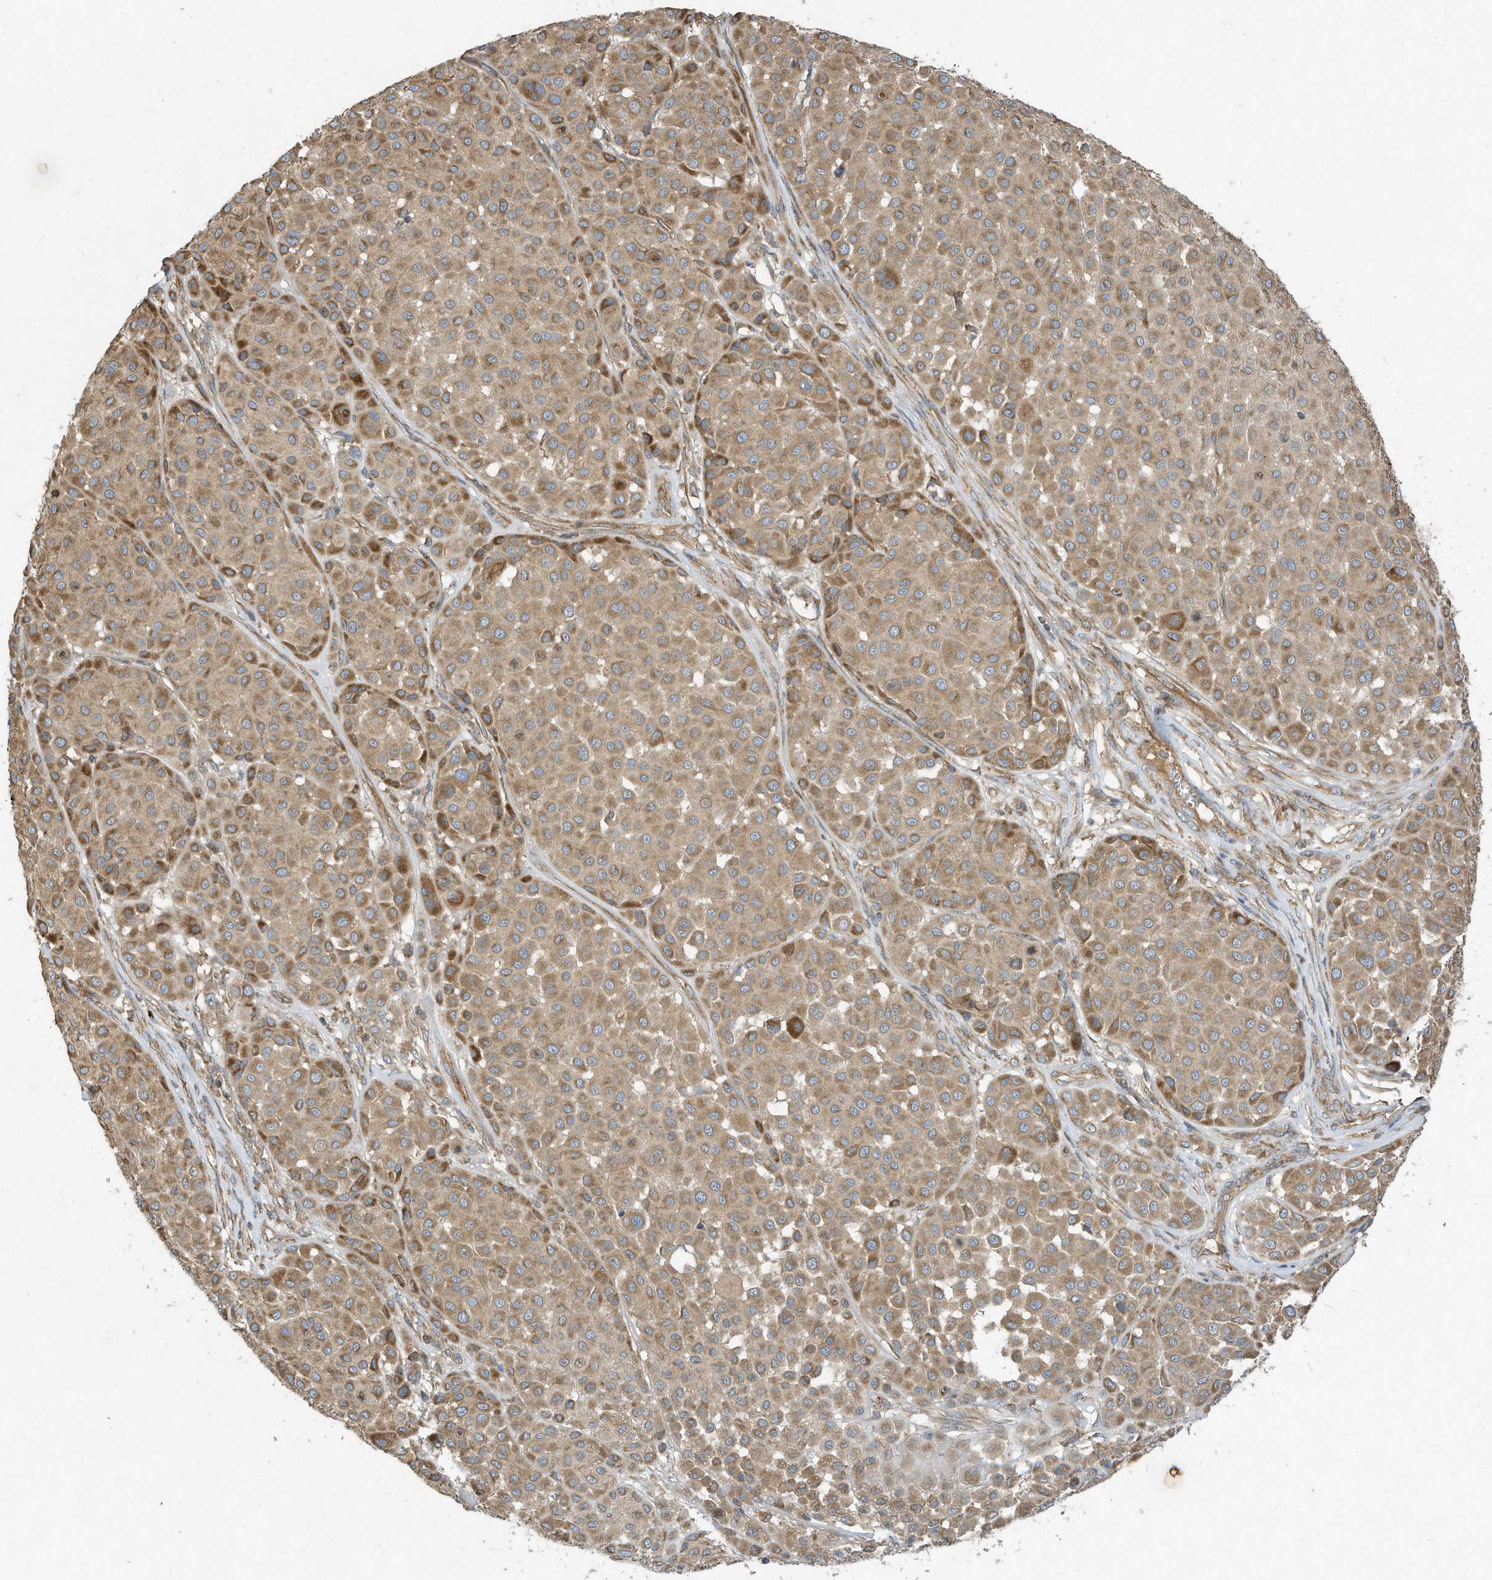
{"staining": {"intensity": "moderate", "quantity": ">75%", "location": "cytoplasmic/membranous"}, "tissue": "melanoma", "cell_type": "Tumor cells", "image_type": "cancer", "snomed": [{"axis": "morphology", "description": "Malignant melanoma, Metastatic site"}, {"axis": "topography", "description": "Soft tissue"}], "caption": "An immunohistochemistry (IHC) image of neoplastic tissue is shown. Protein staining in brown highlights moderate cytoplasmic/membranous positivity in malignant melanoma (metastatic site) within tumor cells.", "gene": "SYNJ2", "patient": {"sex": "male", "age": 41}}